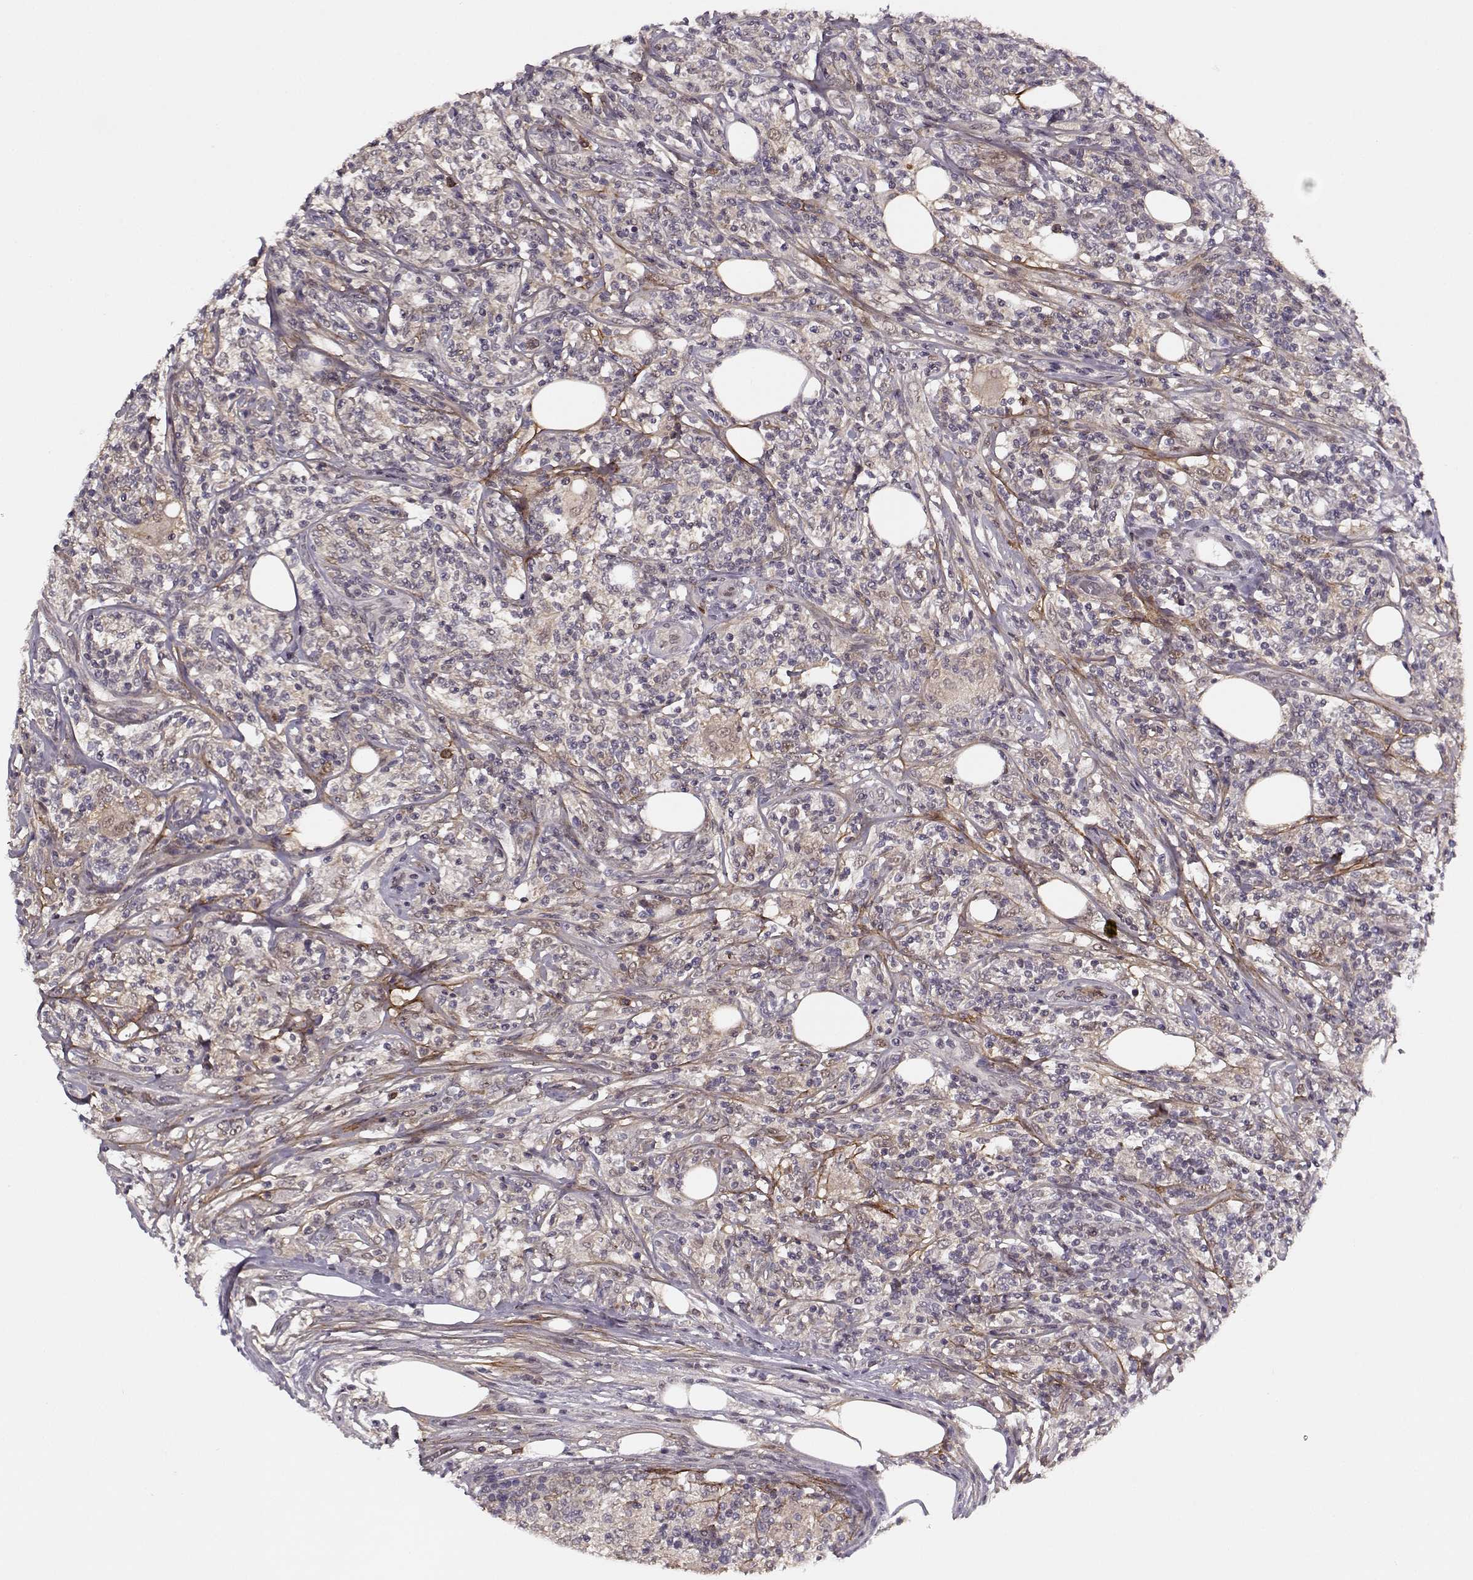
{"staining": {"intensity": "negative", "quantity": "none", "location": "none"}, "tissue": "lymphoma", "cell_type": "Tumor cells", "image_type": "cancer", "snomed": [{"axis": "morphology", "description": "Malignant lymphoma, non-Hodgkin's type, High grade"}, {"axis": "topography", "description": "Lymph node"}], "caption": "IHC photomicrograph of neoplastic tissue: malignant lymphoma, non-Hodgkin's type (high-grade) stained with DAB demonstrates no significant protein positivity in tumor cells.", "gene": "DENND4B", "patient": {"sex": "female", "age": 84}}